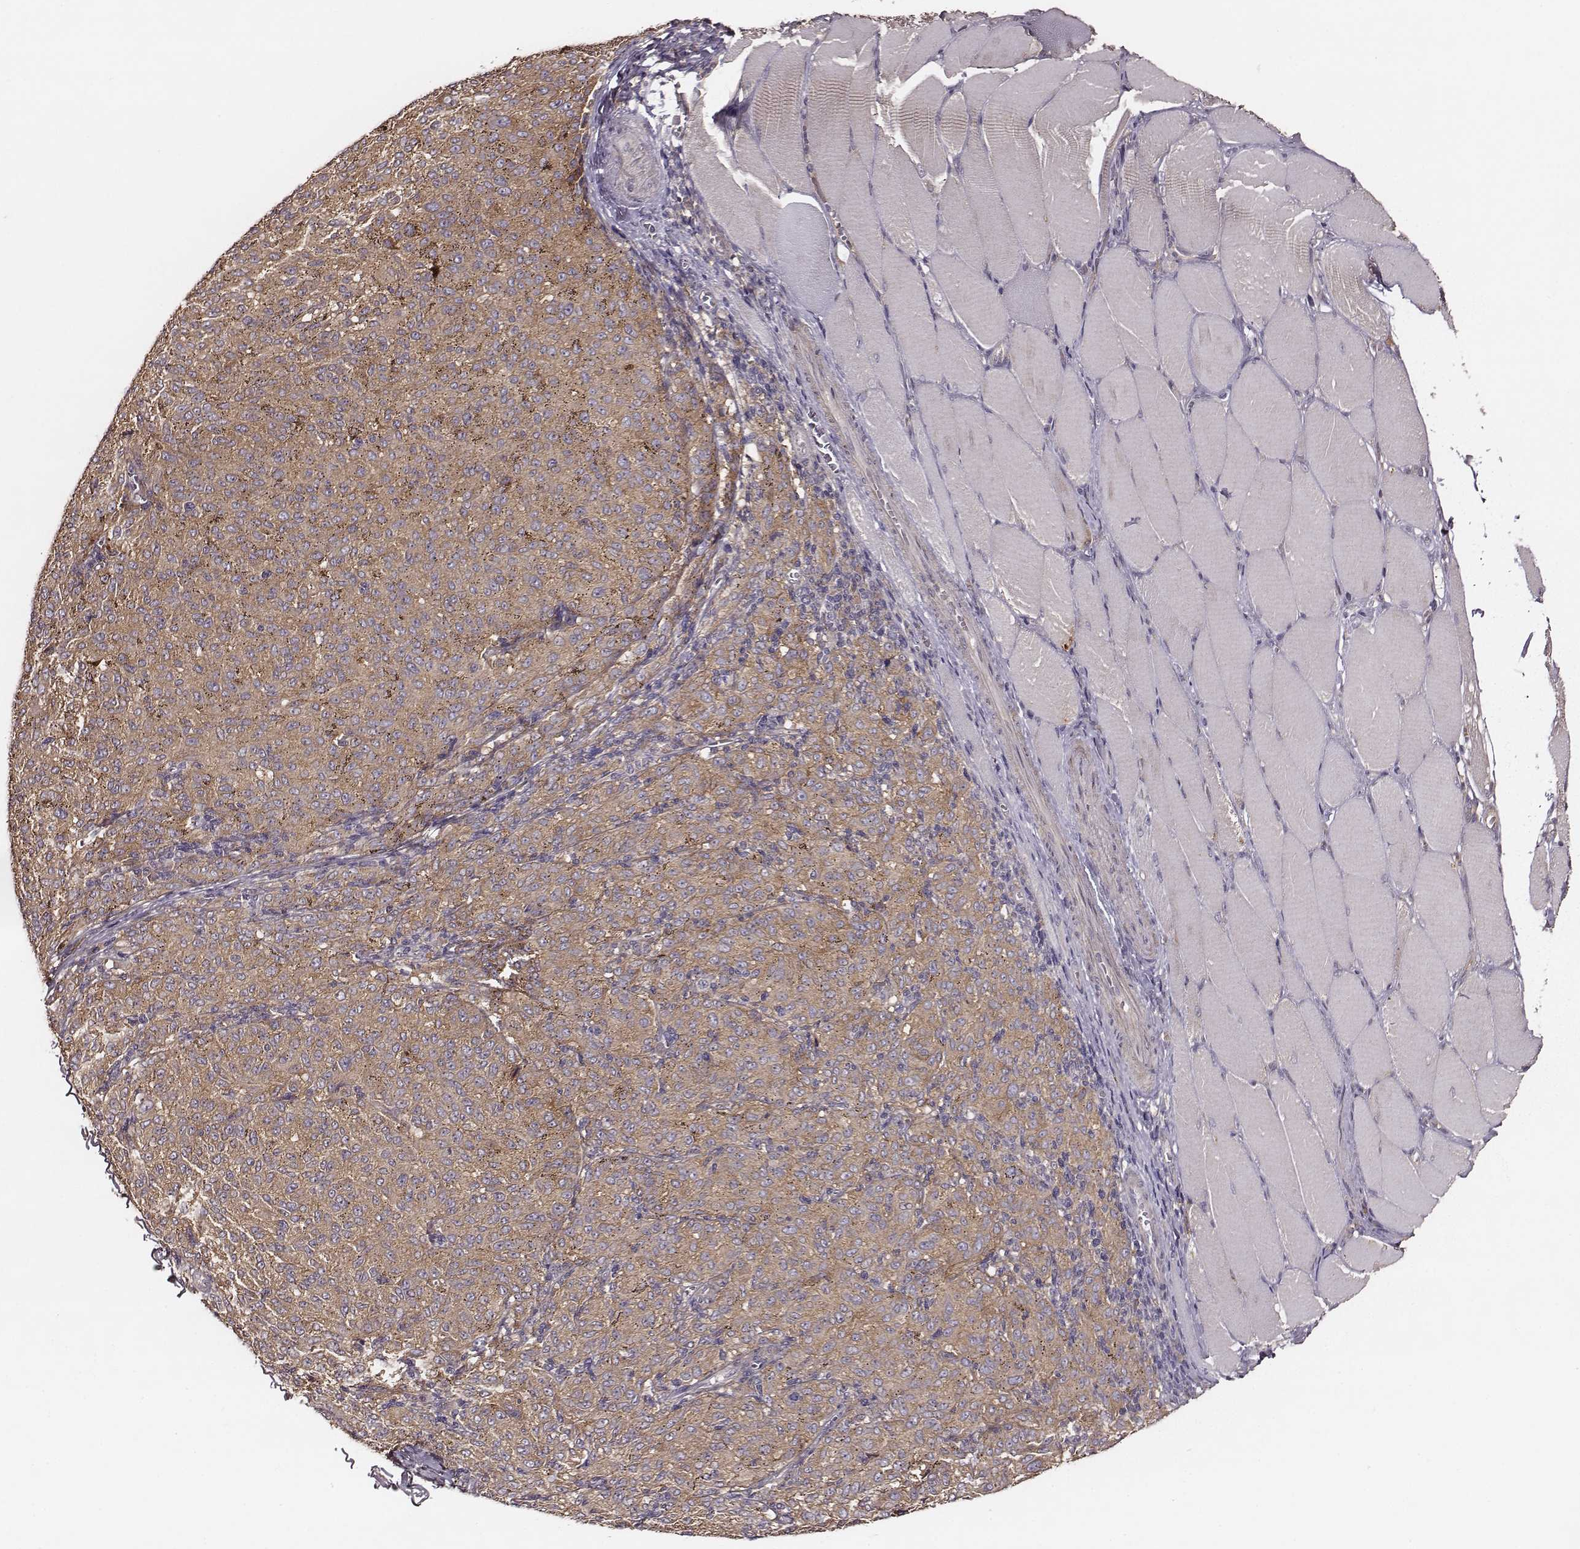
{"staining": {"intensity": "weak", "quantity": ">75%", "location": "cytoplasmic/membranous"}, "tissue": "melanoma", "cell_type": "Tumor cells", "image_type": "cancer", "snomed": [{"axis": "morphology", "description": "Malignant melanoma, NOS"}, {"axis": "topography", "description": "Skin"}], "caption": "Human malignant melanoma stained for a protein (brown) displays weak cytoplasmic/membranous positive positivity in approximately >75% of tumor cells.", "gene": "VPS26A", "patient": {"sex": "female", "age": 72}}